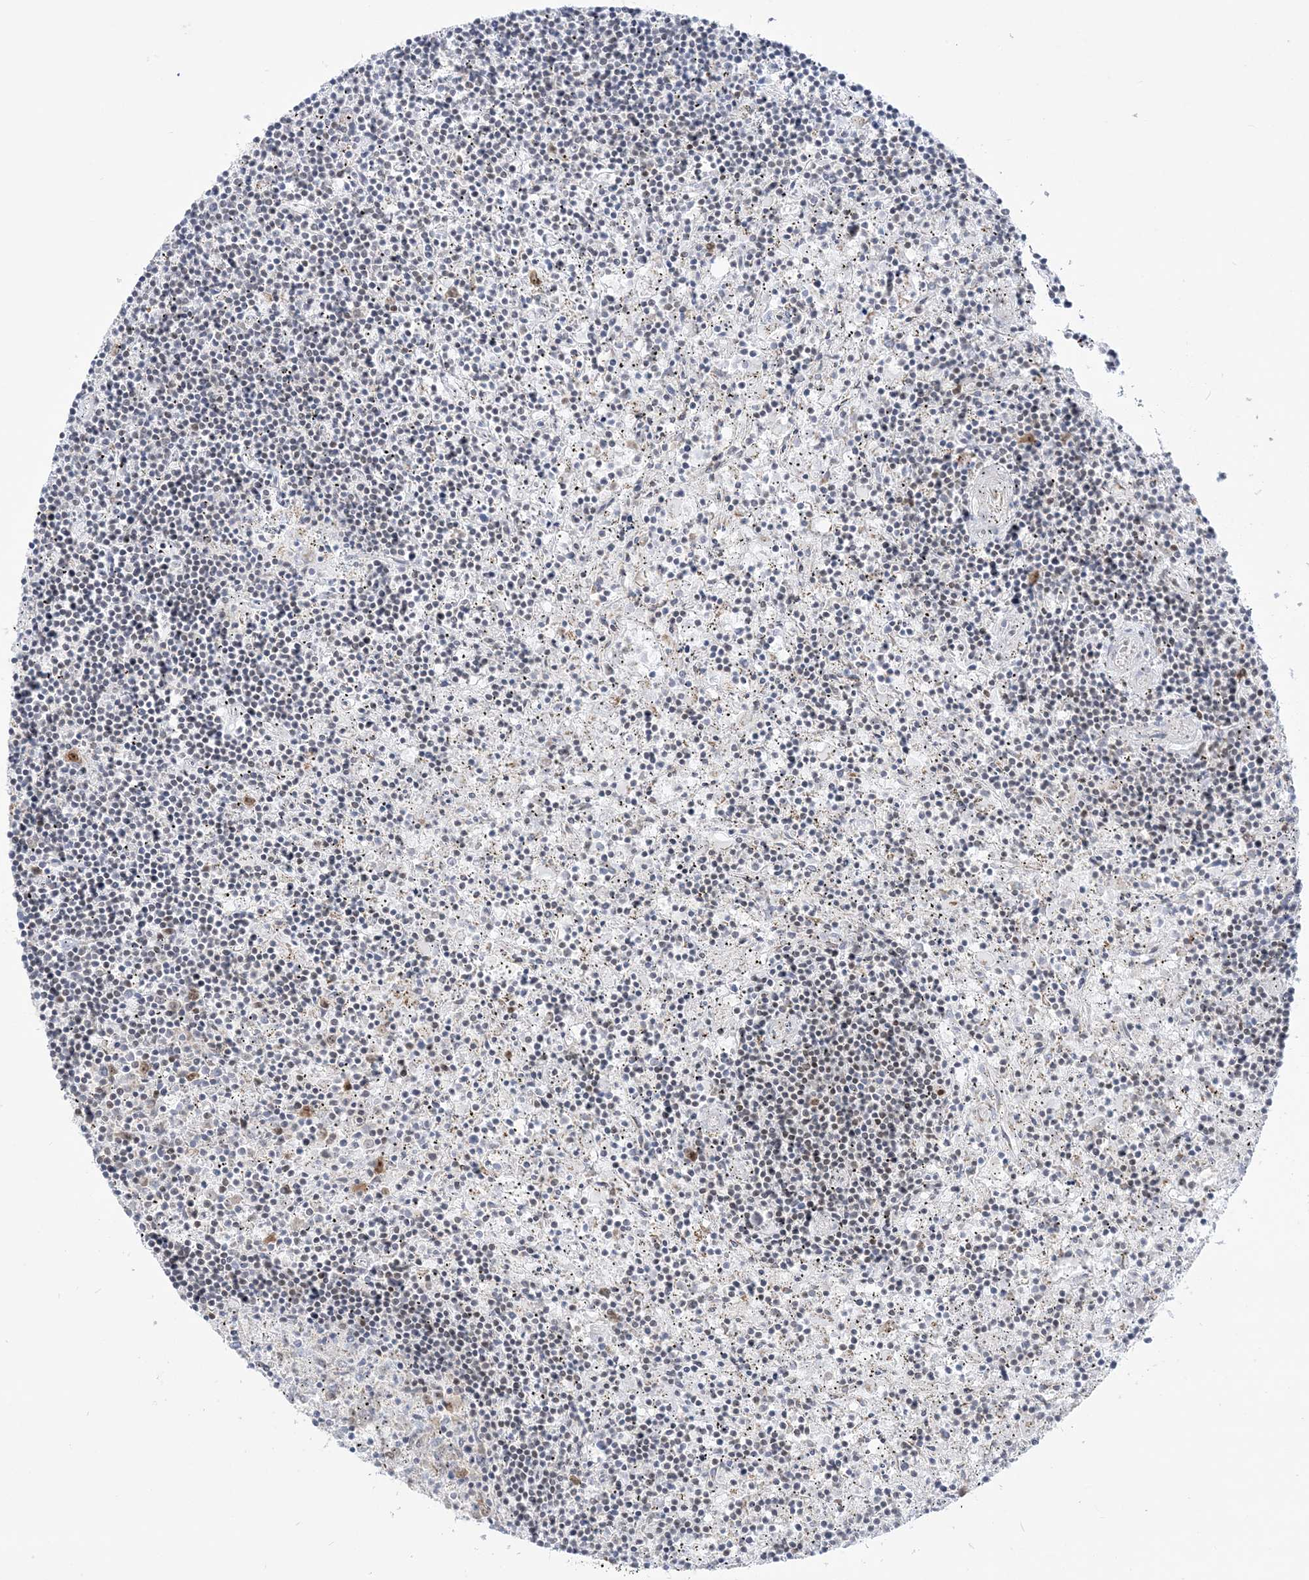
{"staining": {"intensity": "negative", "quantity": "none", "location": "none"}, "tissue": "lymphoma", "cell_type": "Tumor cells", "image_type": "cancer", "snomed": [{"axis": "morphology", "description": "Malignant lymphoma, non-Hodgkin's type, Low grade"}, {"axis": "topography", "description": "Spleen"}], "caption": "Immunohistochemistry of lymphoma displays no staining in tumor cells.", "gene": "DDX21", "patient": {"sex": "male", "age": 76}}